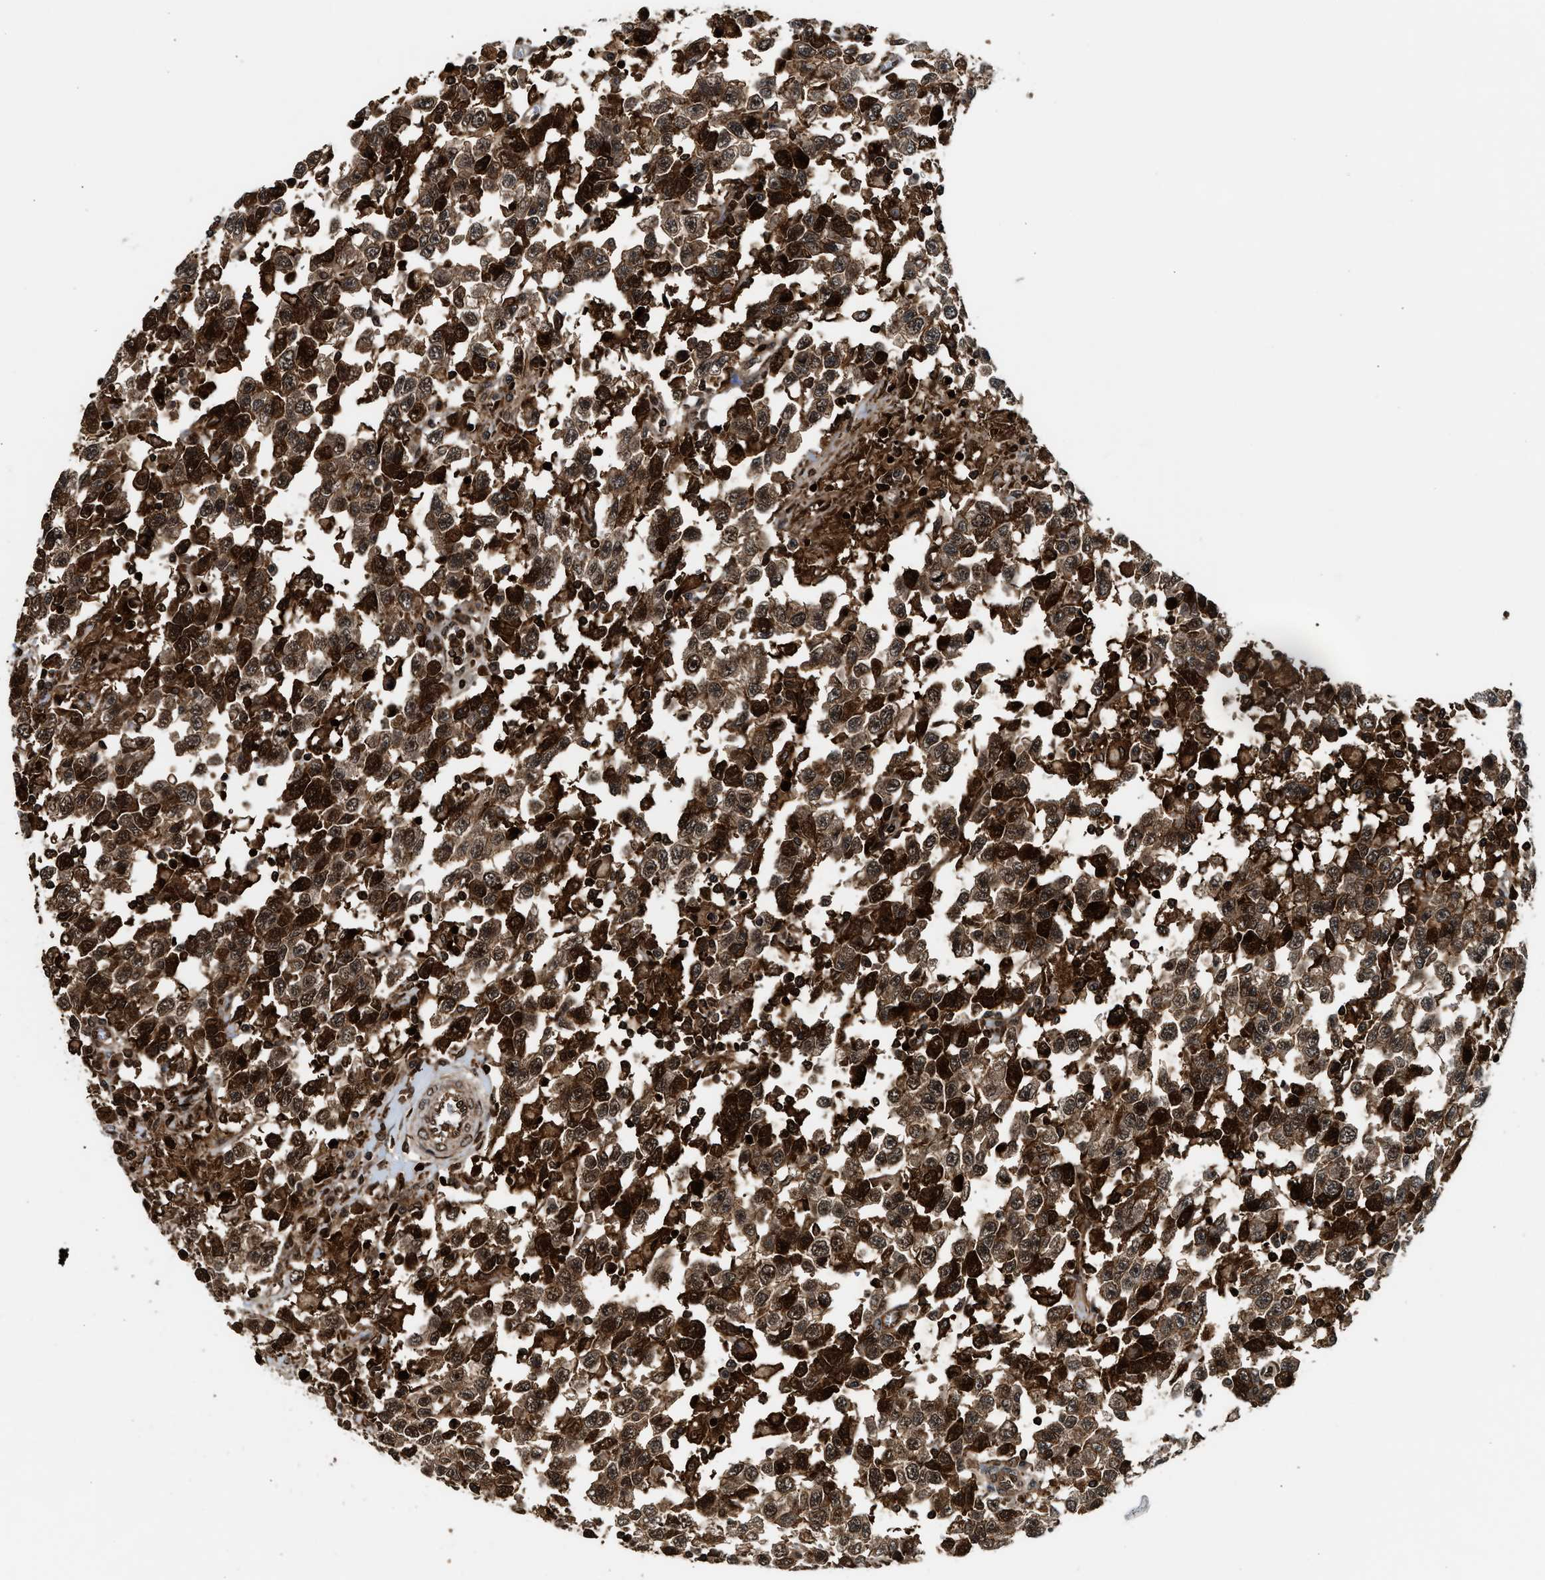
{"staining": {"intensity": "strong", "quantity": ">75%", "location": "cytoplasmic/membranous,nuclear"}, "tissue": "testis cancer", "cell_type": "Tumor cells", "image_type": "cancer", "snomed": [{"axis": "morphology", "description": "Seminoma, NOS"}, {"axis": "topography", "description": "Testis"}], "caption": "Human testis cancer (seminoma) stained with a protein marker shows strong staining in tumor cells.", "gene": "MDM2", "patient": {"sex": "male", "age": 41}}